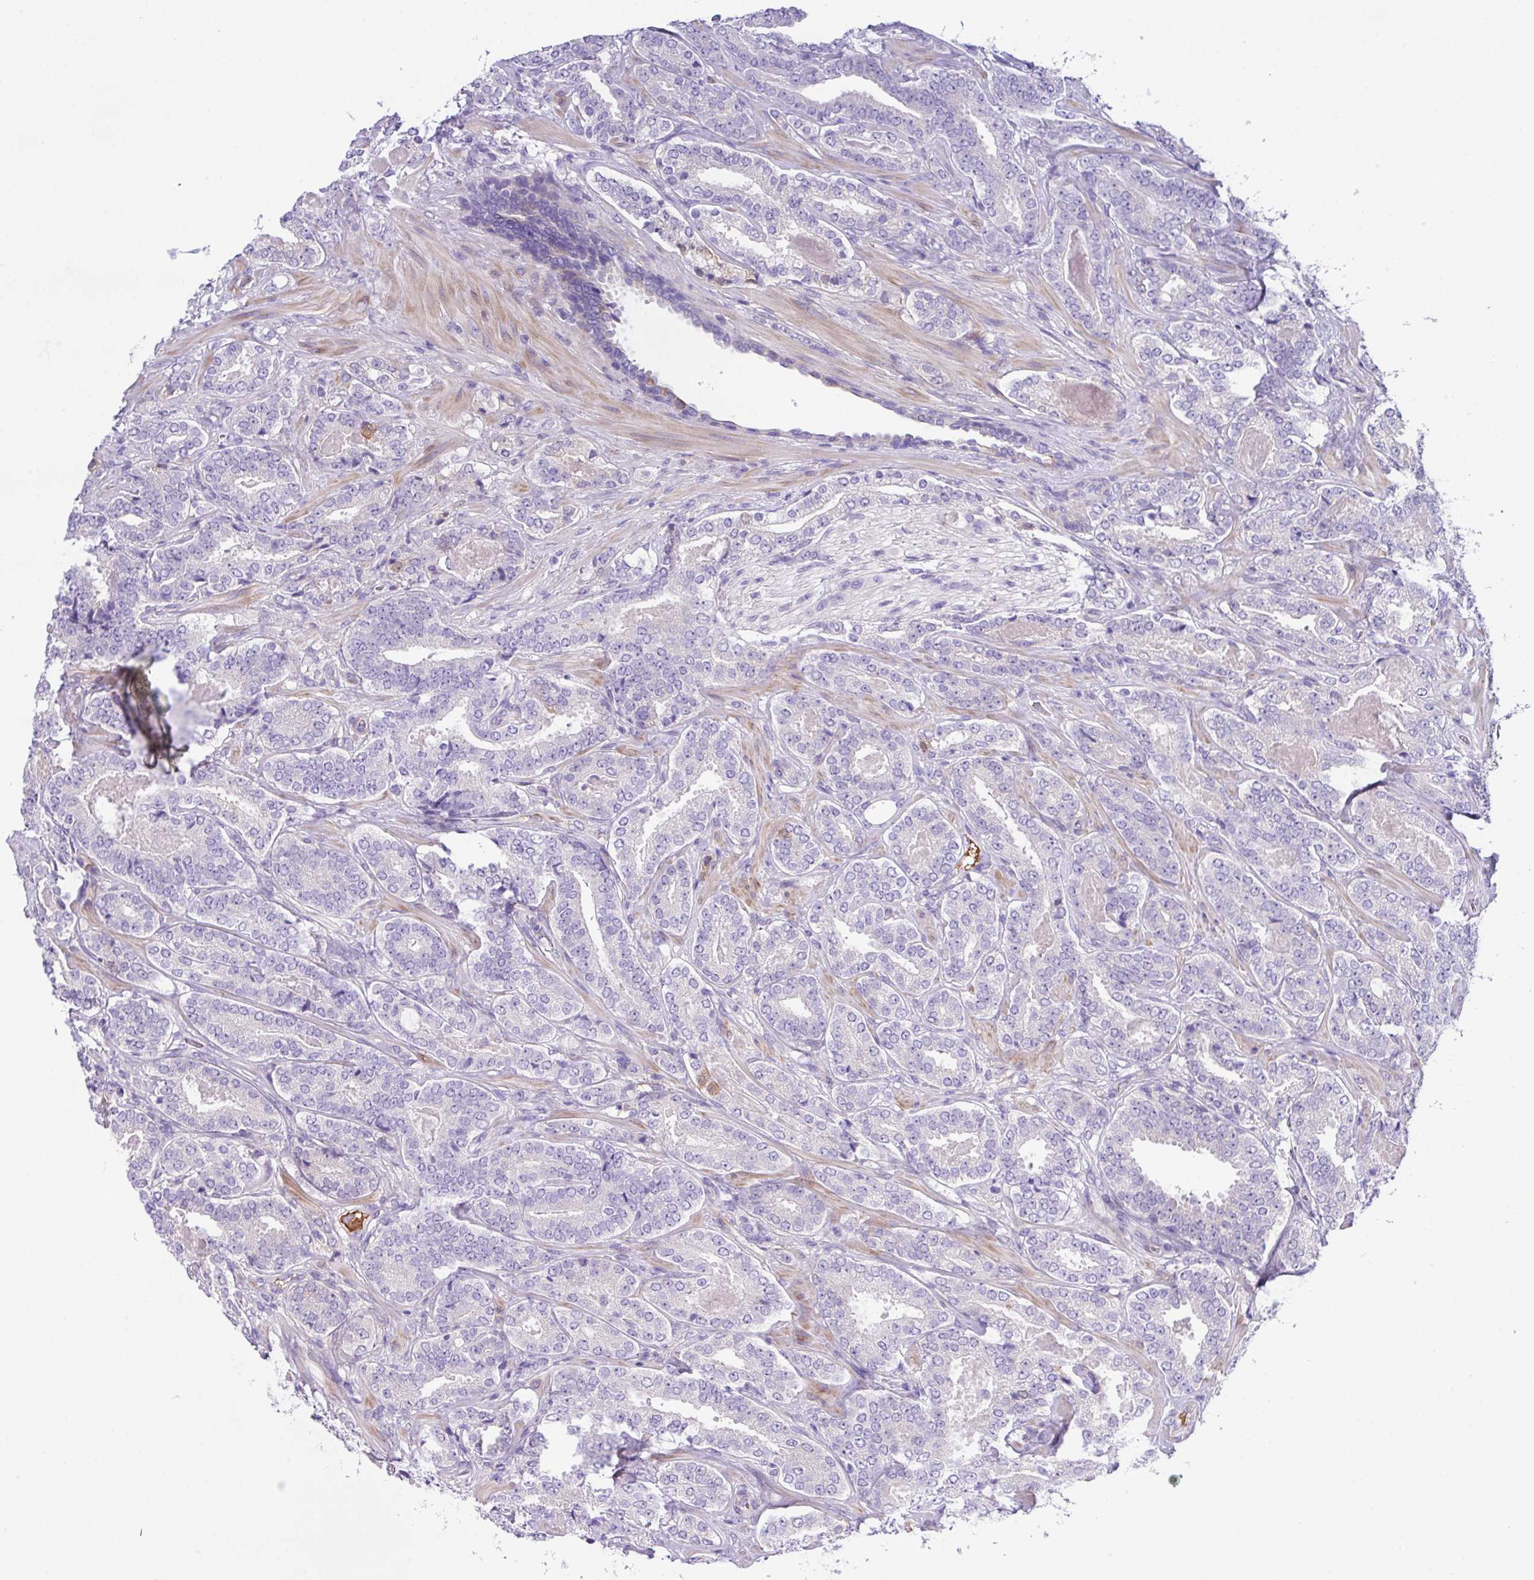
{"staining": {"intensity": "negative", "quantity": "none", "location": "none"}, "tissue": "prostate cancer", "cell_type": "Tumor cells", "image_type": "cancer", "snomed": [{"axis": "morphology", "description": "Adenocarcinoma, High grade"}, {"axis": "topography", "description": "Prostate"}], "caption": "The histopathology image exhibits no staining of tumor cells in prostate adenocarcinoma (high-grade). The staining is performed using DAB (3,3'-diaminobenzidine) brown chromogen with nuclei counter-stained in using hematoxylin.", "gene": "DNAL1", "patient": {"sex": "male", "age": 65}}